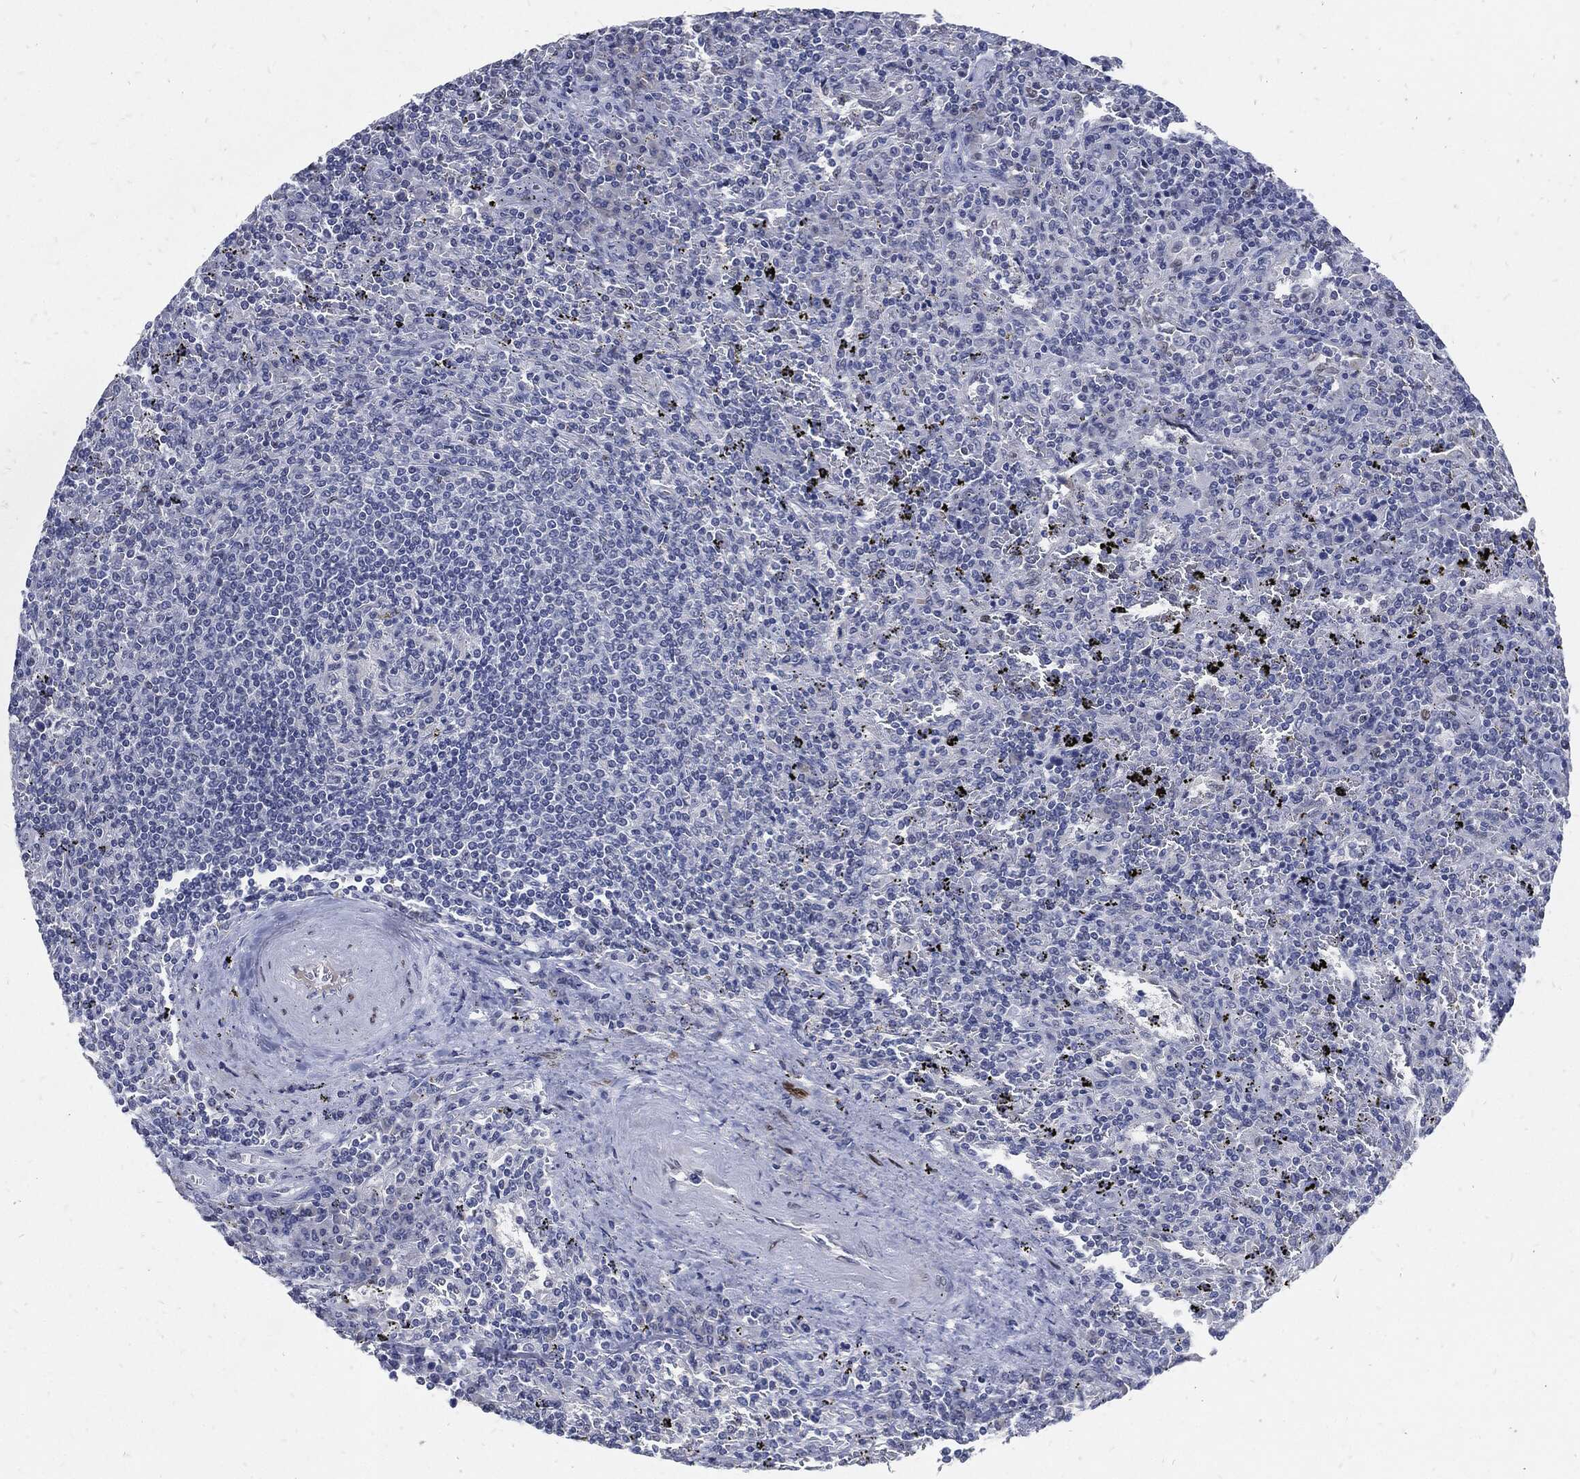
{"staining": {"intensity": "negative", "quantity": "none", "location": "none"}, "tissue": "lymphoma", "cell_type": "Tumor cells", "image_type": "cancer", "snomed": [{"axis": "morphology", "description": "Malignant lymphoma, non-Hodgkin's type, Low grade"}, {"axis": "topography", "description": "Spleen"}], "caption": "Lymphoma stained for a protein using IHC exhibits no staining tumor cells.", "gene": "JUN", "patient": {"sex": "male", "age": 62}}